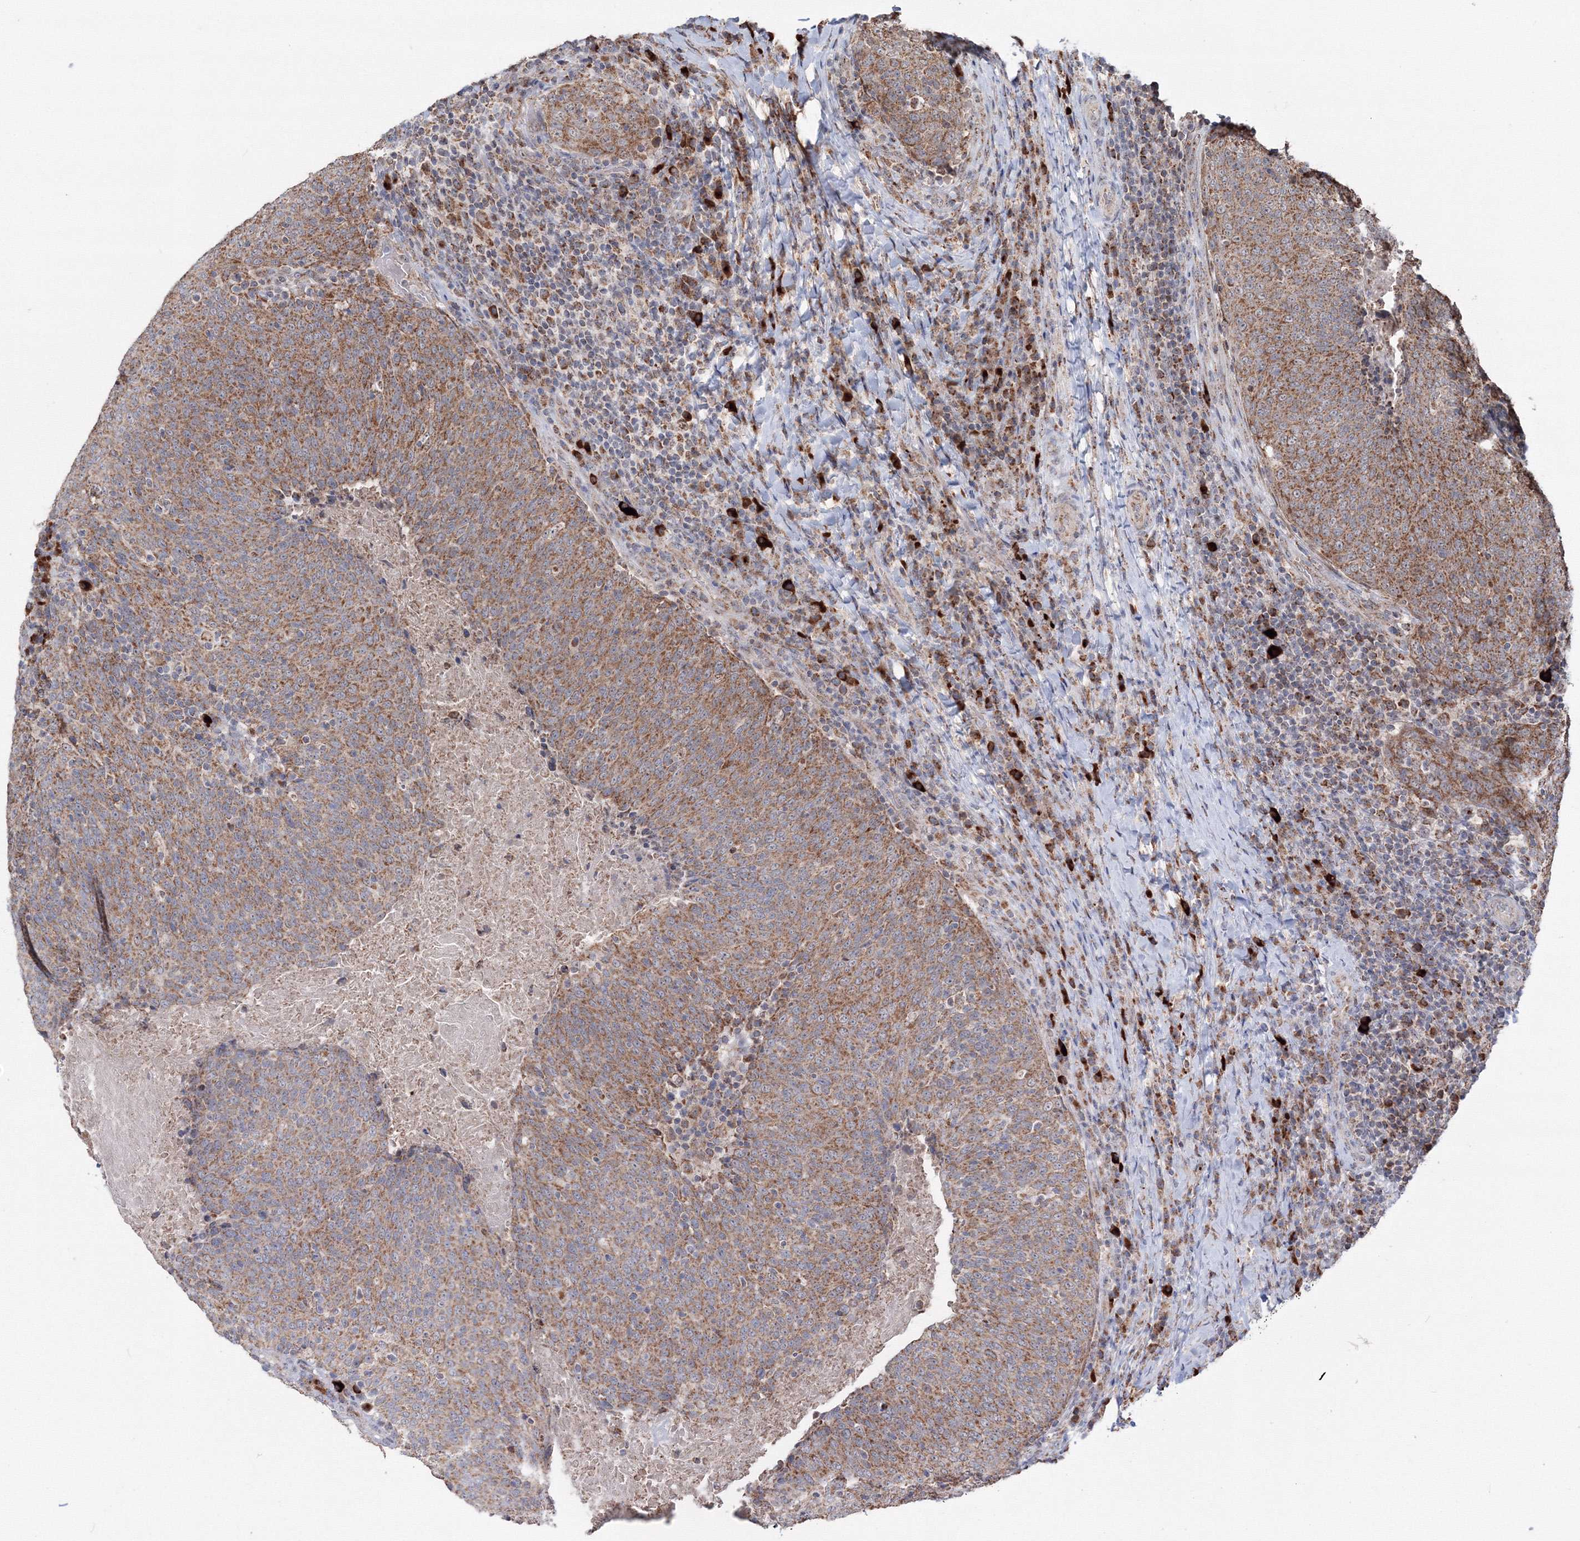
{"staining": {"intensity": "moderate", "quantity": ">75%", "location": "cytoplasmic/membranous"}, "tissue": "head and neck cancer", "cell_type": "Tumor cells", "image_type": "cancer", "snomed": [{"axis": "morphology", "description": "Squamous cell carcinoma, NOS"}, {"axis": "morphology", "description": "Squamous cell carcinoma, metastatic, NOS"}, {"axis": "topography", "description": "Lymph node"}, {"axis": "topography", "description": "Head-Neck"}], "caption": "A brown stain highlights moderate cytoplasmic/membranous staining of a protein in head and neck cancer (metastatic squamous cell carcinoma) tumor cells.", "gene": "PEX13", "patient": {"sex": "male", "age": 62}}